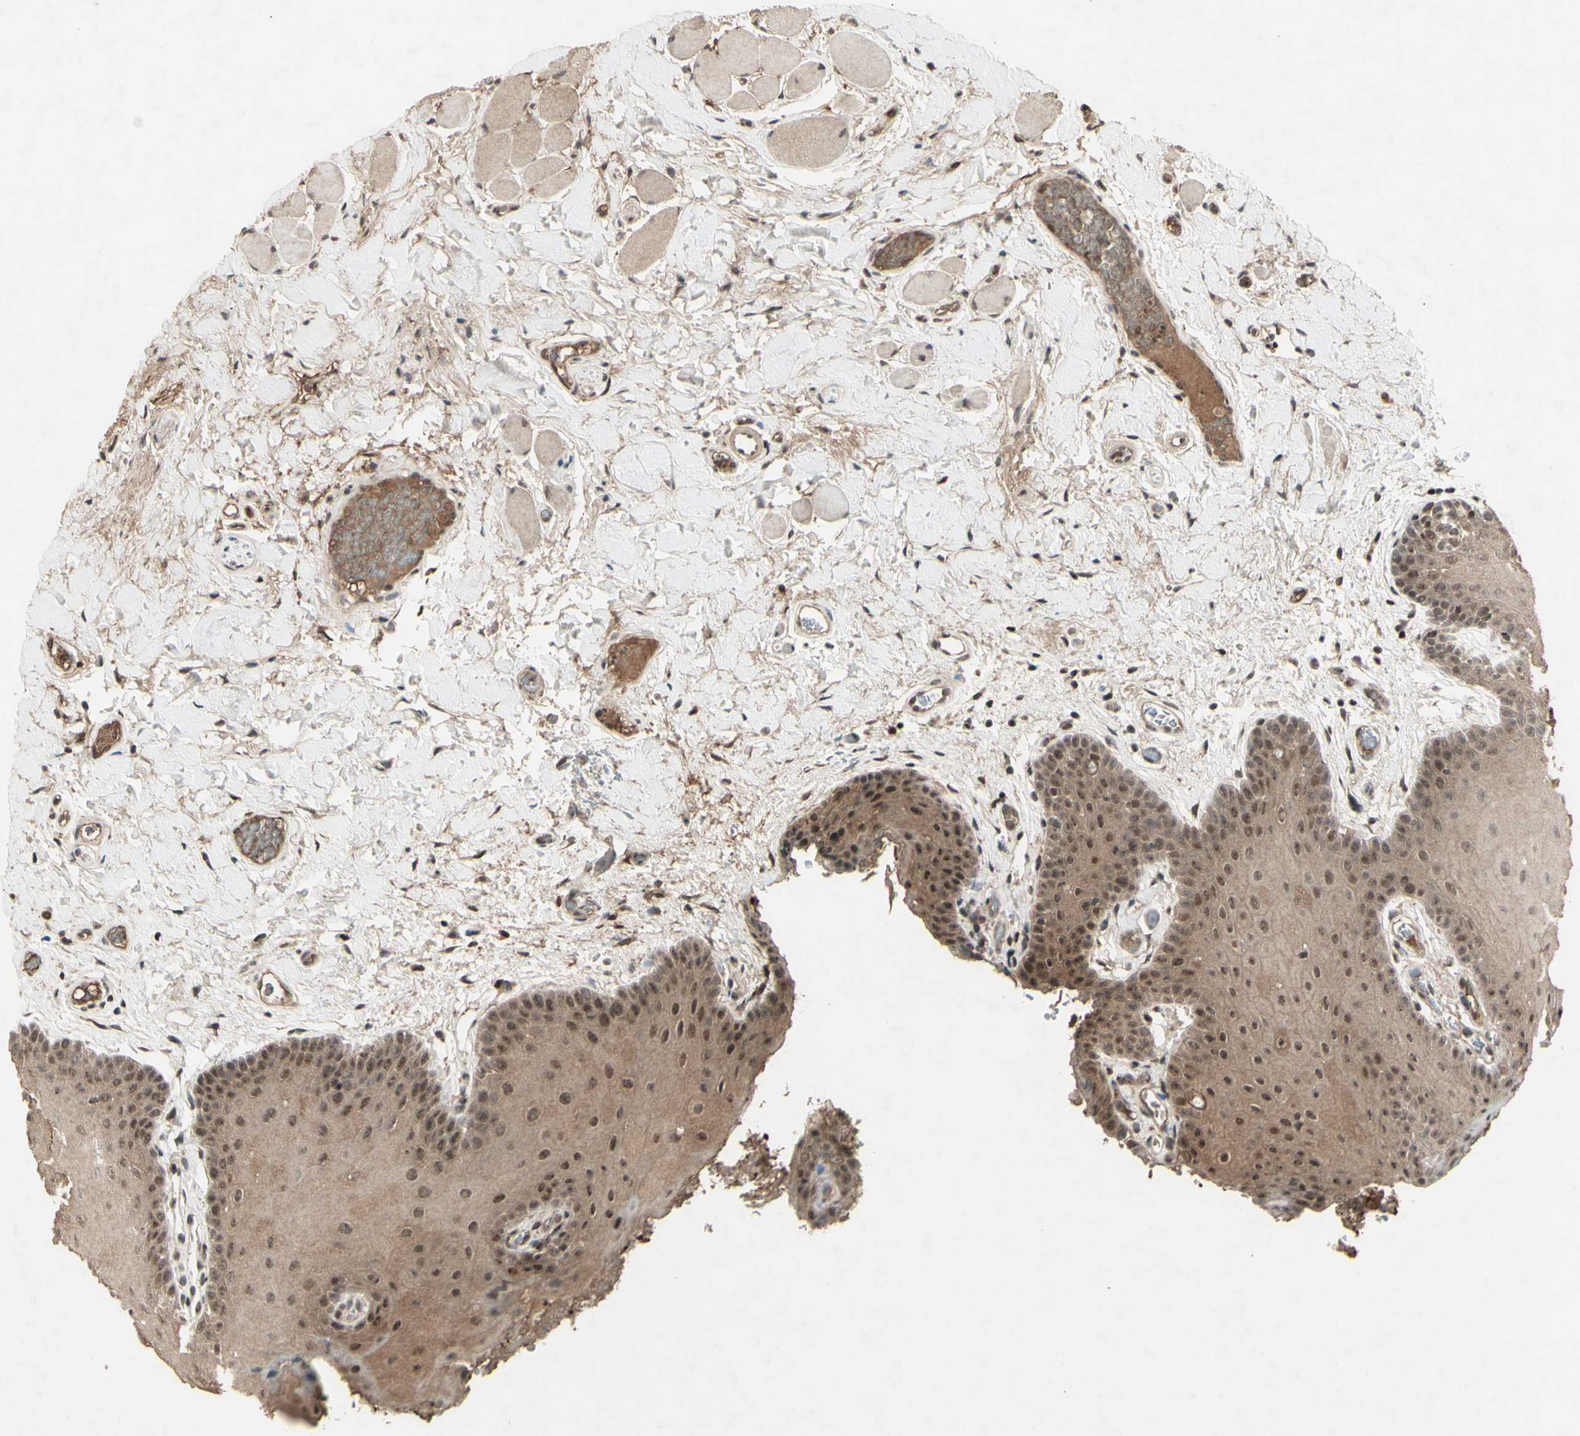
{"staining": {"intensity": "moderate", "quantity": ">75%", "location": "cytoplasmic/membranous,nuclear"}, "tissue": "oral mucosa", "cell_type": "Squamous epithelial cells", "image_type": "normal", "snomed": [{"axis": "morphology", "description": "Normal tissue, NOS"}, {"axis": "topography", "description": "Oral tissue"}], "caption": "Protein expression by immunohistochemistry exhibits moderate cytoplasmic/membranous,nuclear positivity in about >75% of squamous epithelial cells in benign oral mucosa. Ihc stains the protein in brown and the nuclei are stained blue.", "gene": "SNW1", "patient": {"sex": "male", "age": 54}}